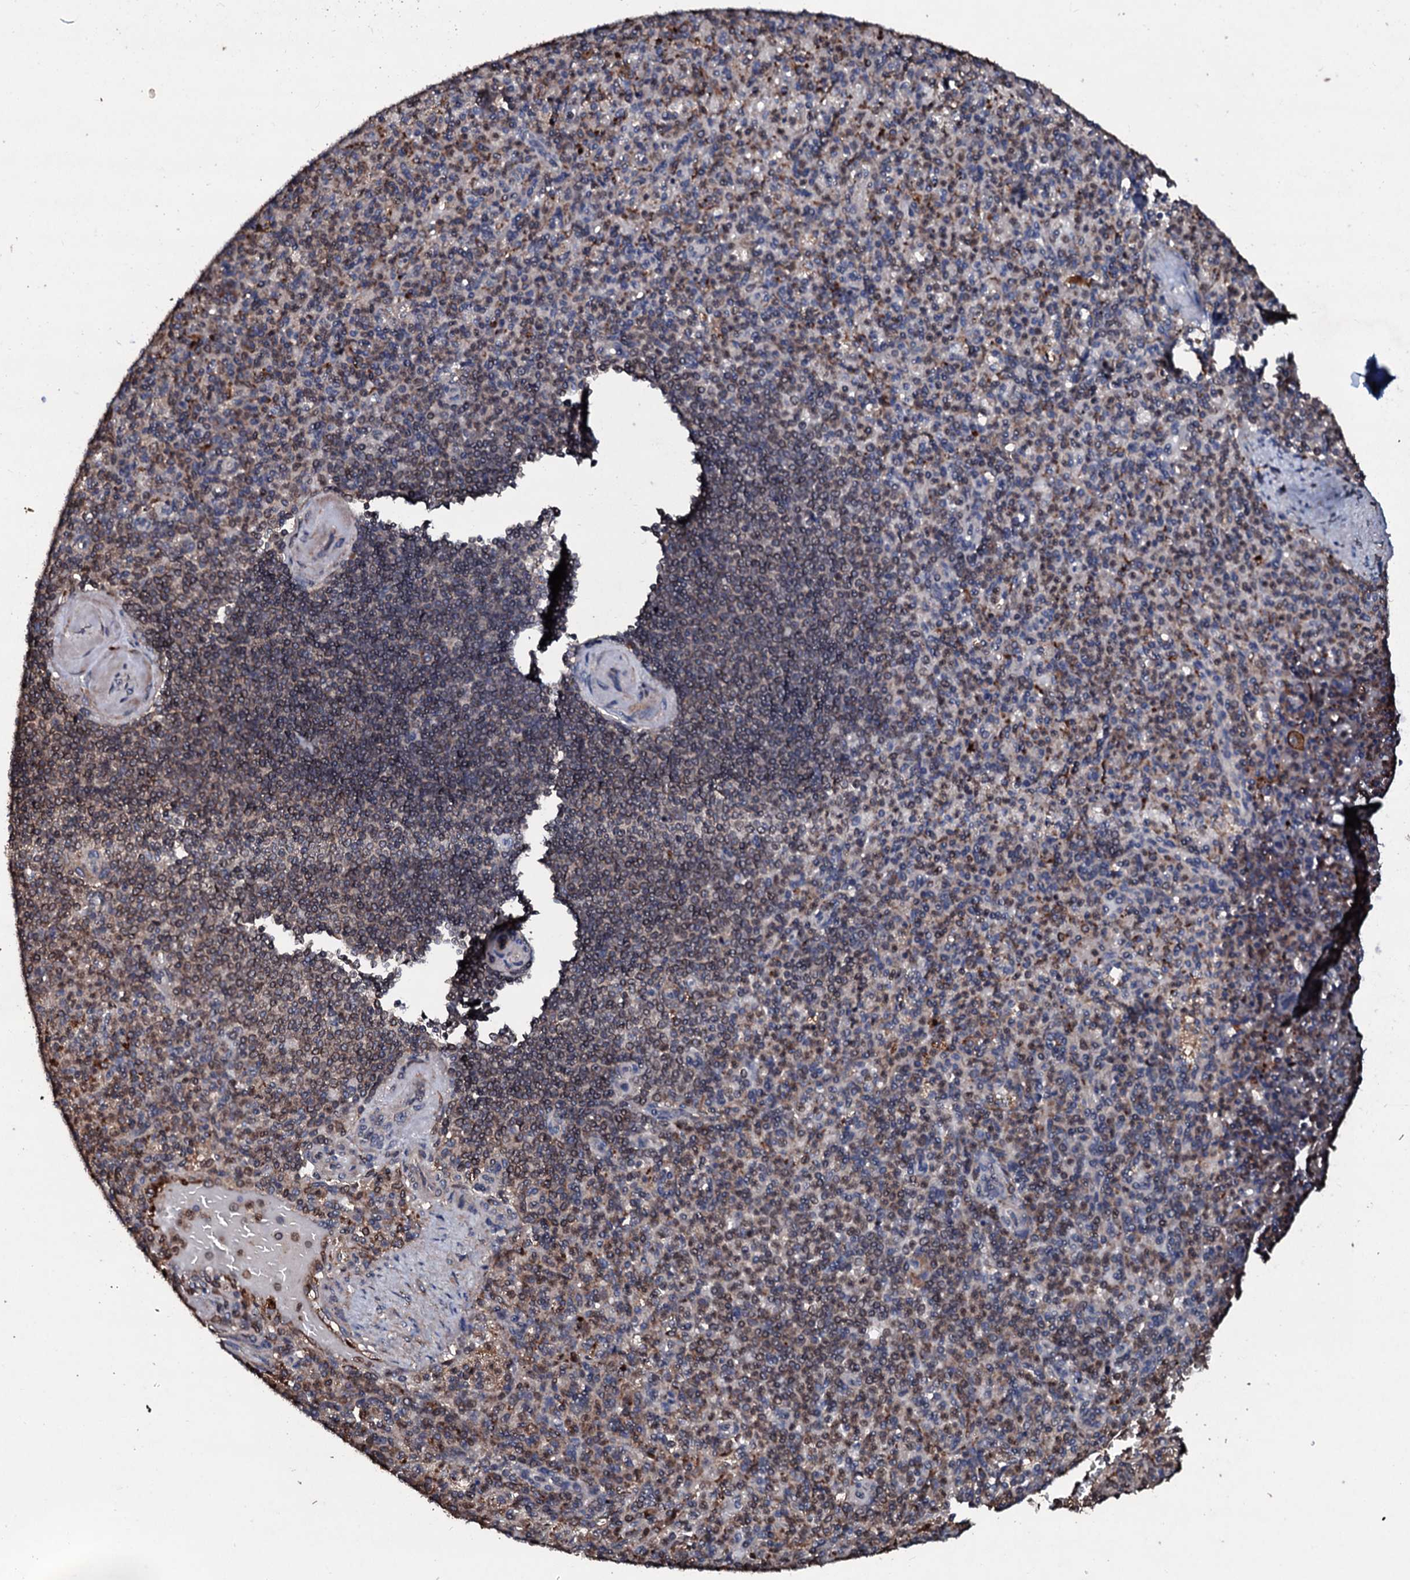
{"staining": {"intensity": "strong", "quantity": "25%-75%", "location": "cytoplasmic/membranous"}, "tissue": "spleen", "cell_type": "Cells in red pulp", "image_type": "normal", "snomed": [{"axis": "morphology", "description": "Normal tissue, NOS"}, {"axis": "topography", "description": "Spleen"}], "caption": "Cells in red pulp reveal high levels of strong cytoplasmic/membranous positivity in about 25%-75% of cells in unremarkable spleen. (Brightfield microscopy of DAB IHC at high magnification).", "gene": "SDHAF2", "patient": {"sex": "female", "age": 74}}